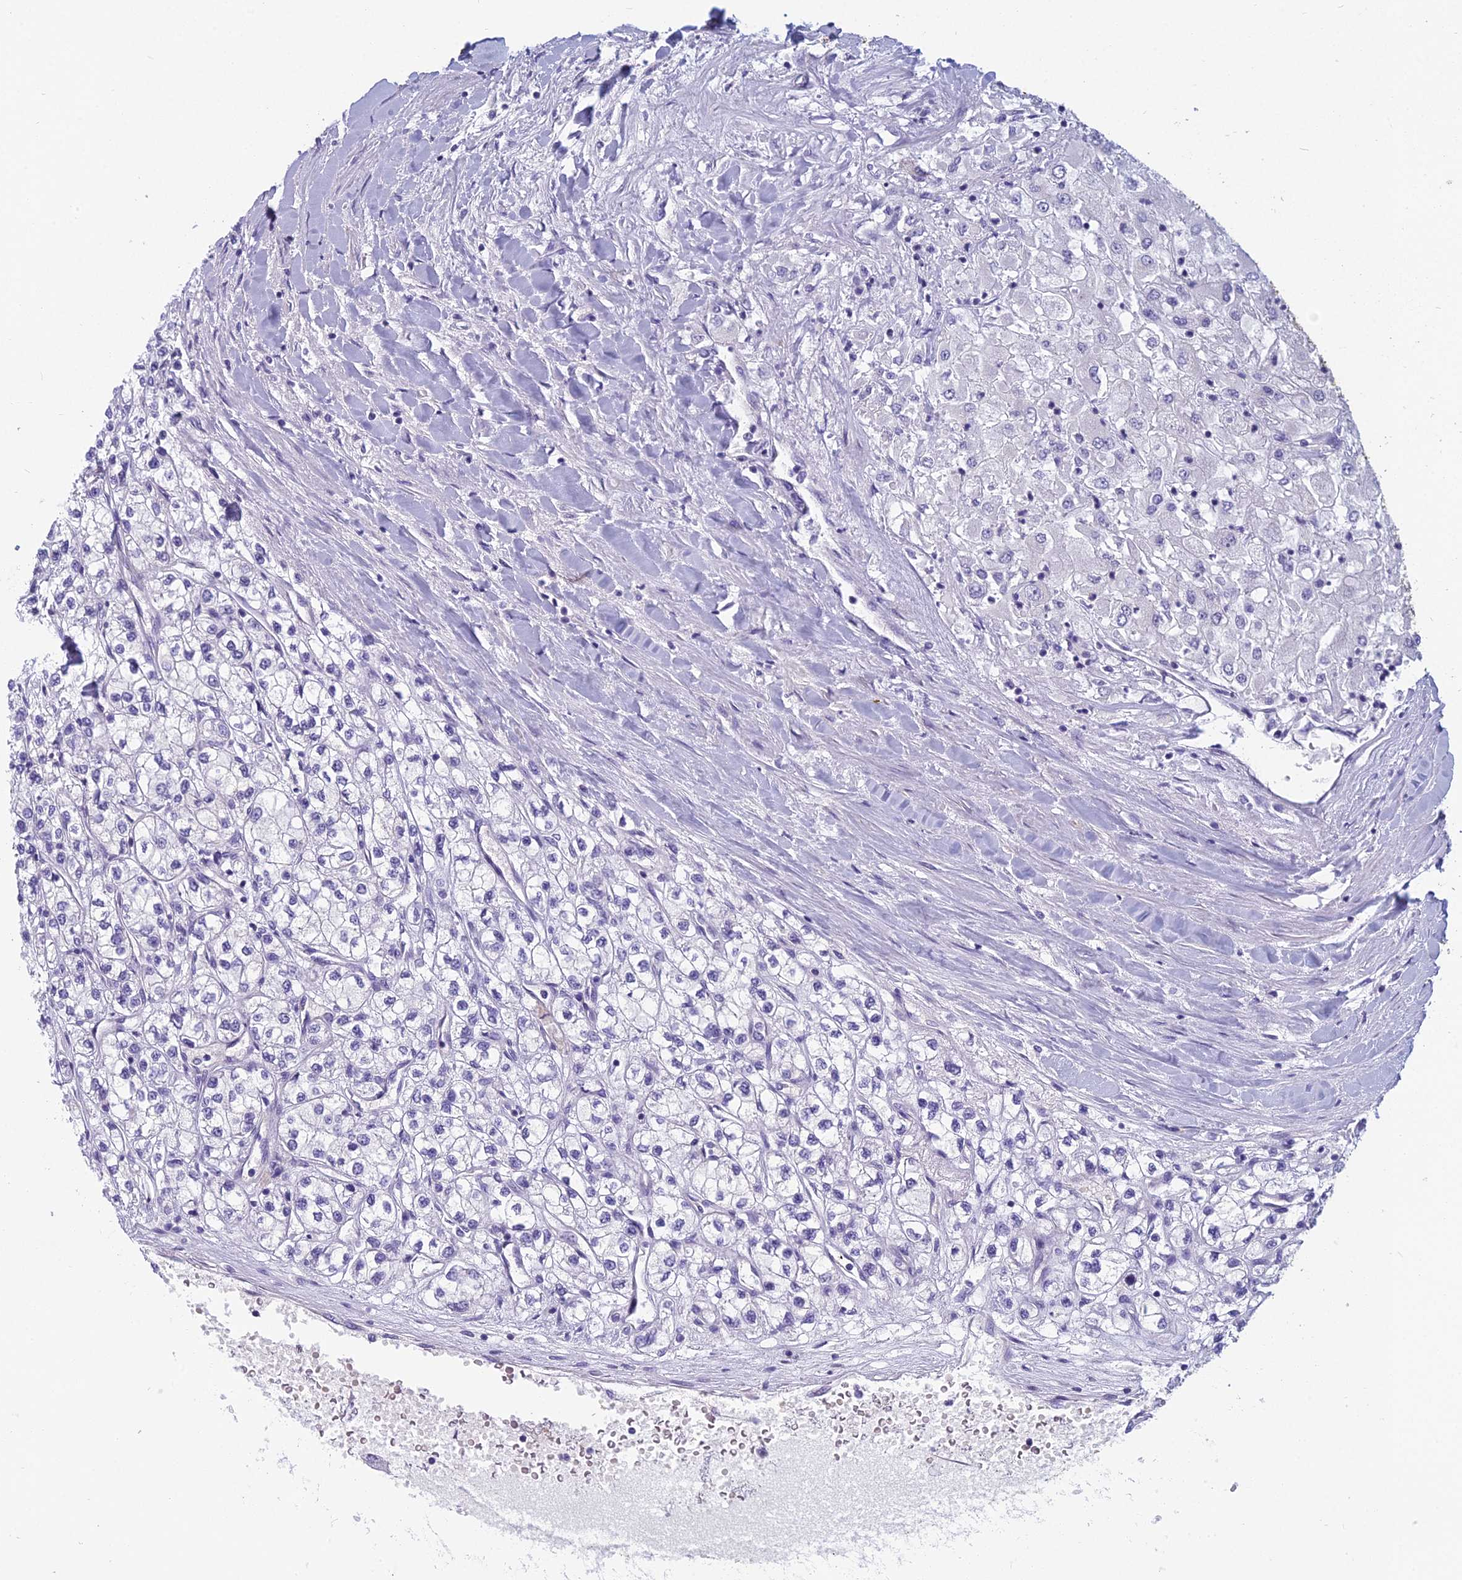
{"staining": {"intensity": "negative", "quantity": "none", "location": "none"}, "tissue": "renal cancer", "cell_type": "Tumor cells", "image_type": "cancer", "snomed": [{"axis": "morphology", "description": "Adenocarcinoma, NOS"}, {"axis": "topography", "description": "Kidney"}], "caption": "An image of human renal cancer (adenocarcinoma) is negative for staining in tumor cells.", "gene": "RBM41", "patient": {"sex": "male", "age": 80}}